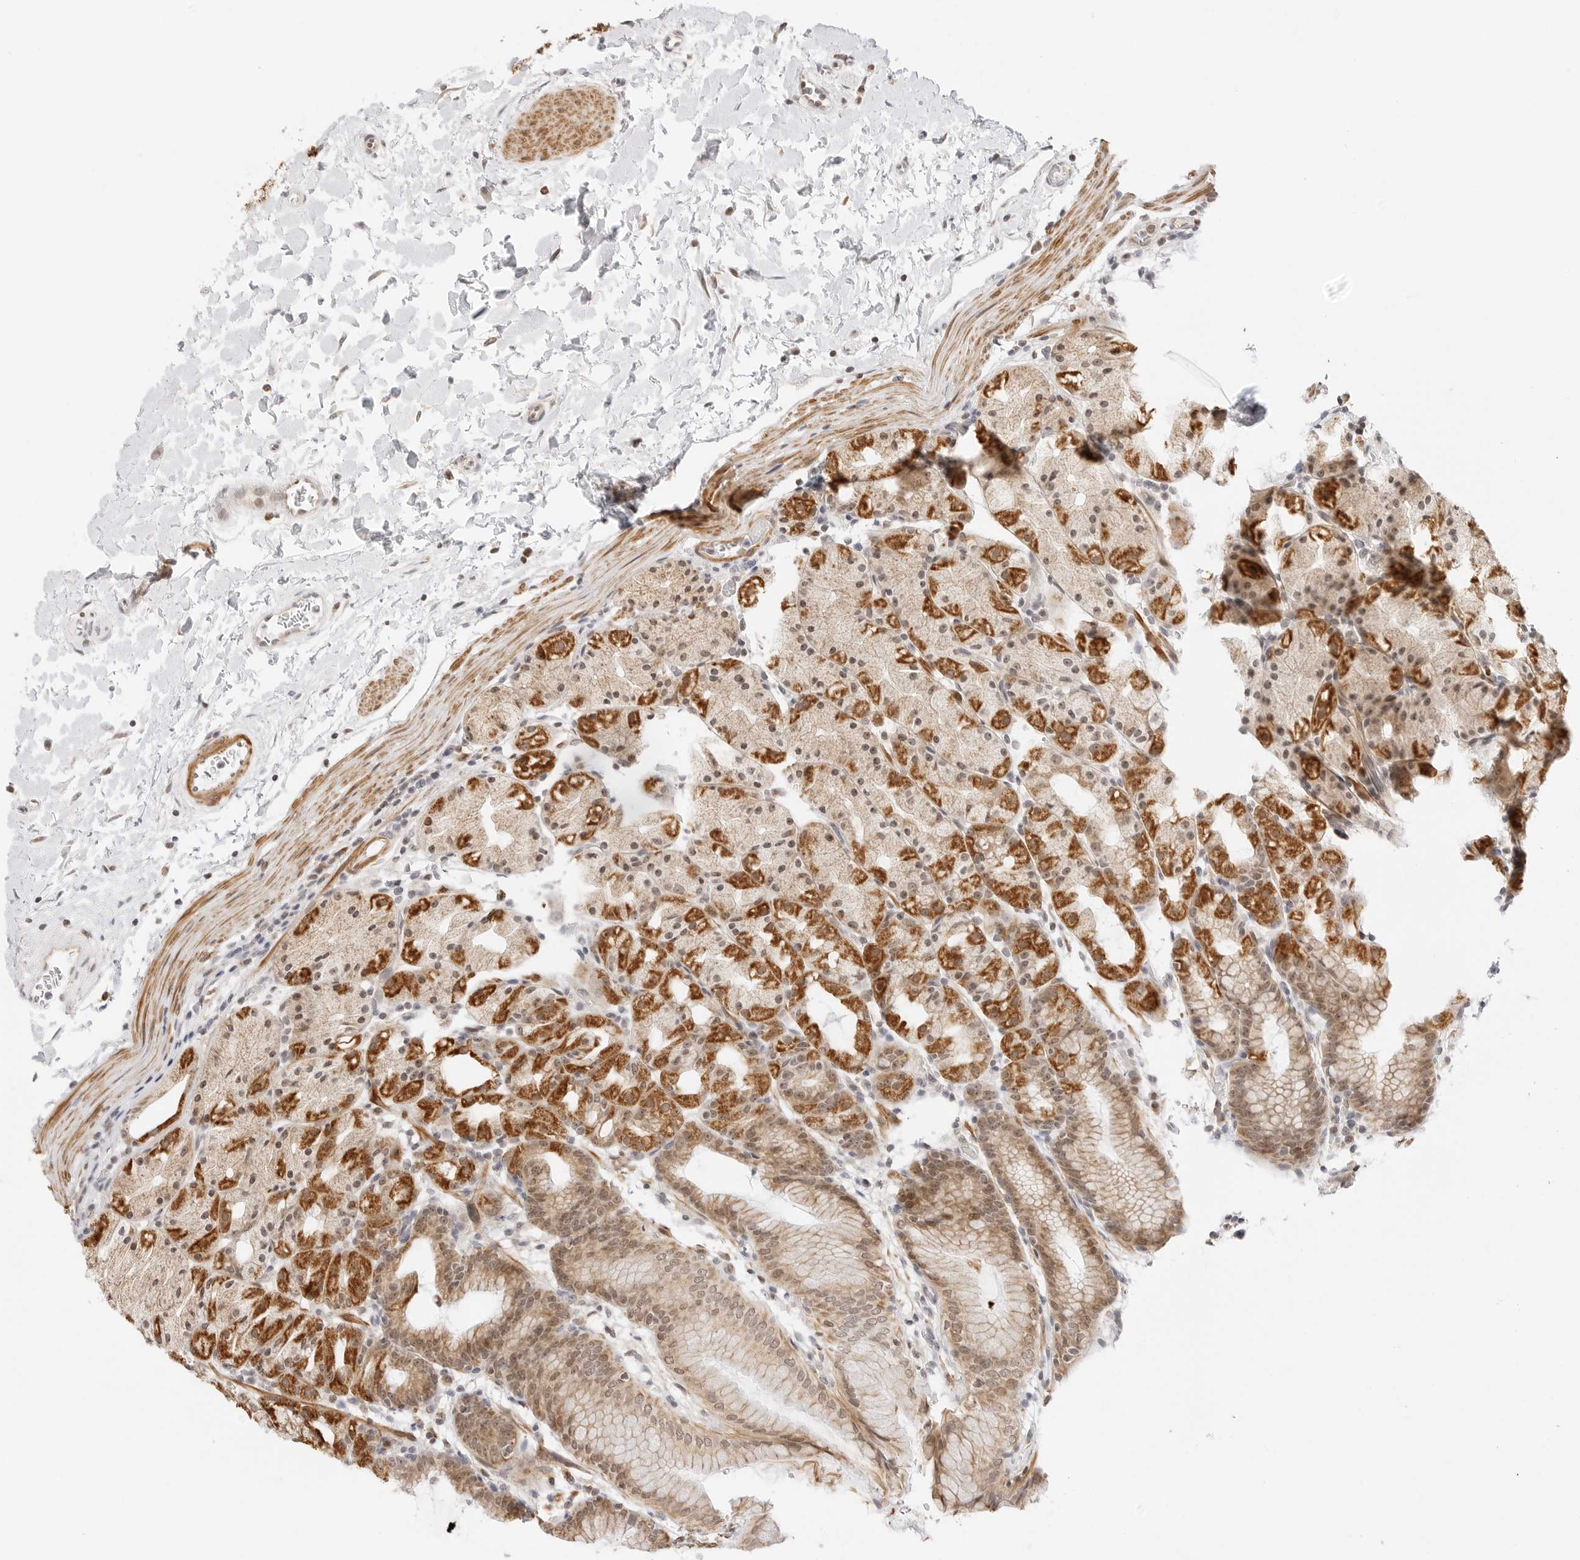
{"staining": {"intensity": "strong", "quantity": "25%-75%", "location": "cytoplasmic/membranous,nuclear"}, "tissue": "stomach", "cell_type": "Glandular cells", "image_type": "normal", "snomed": [{"axis": "morphology", "description": "Normal tissue, NOS"}, {"axis": "topography", "description": "Stomach, upper"}], "caption": "Stomach was stained to show a protein in brown. There is high levels of strong cytoplasmic/membranous,nuclear expression in about 25%-75% of glandular cells. Using DAB (brown) and hematoxylin (blue) stains, captured at high magnification using brightfield microscopy.", "gene": "GORAB", "patient": {"sex": "male", "age": 48}}